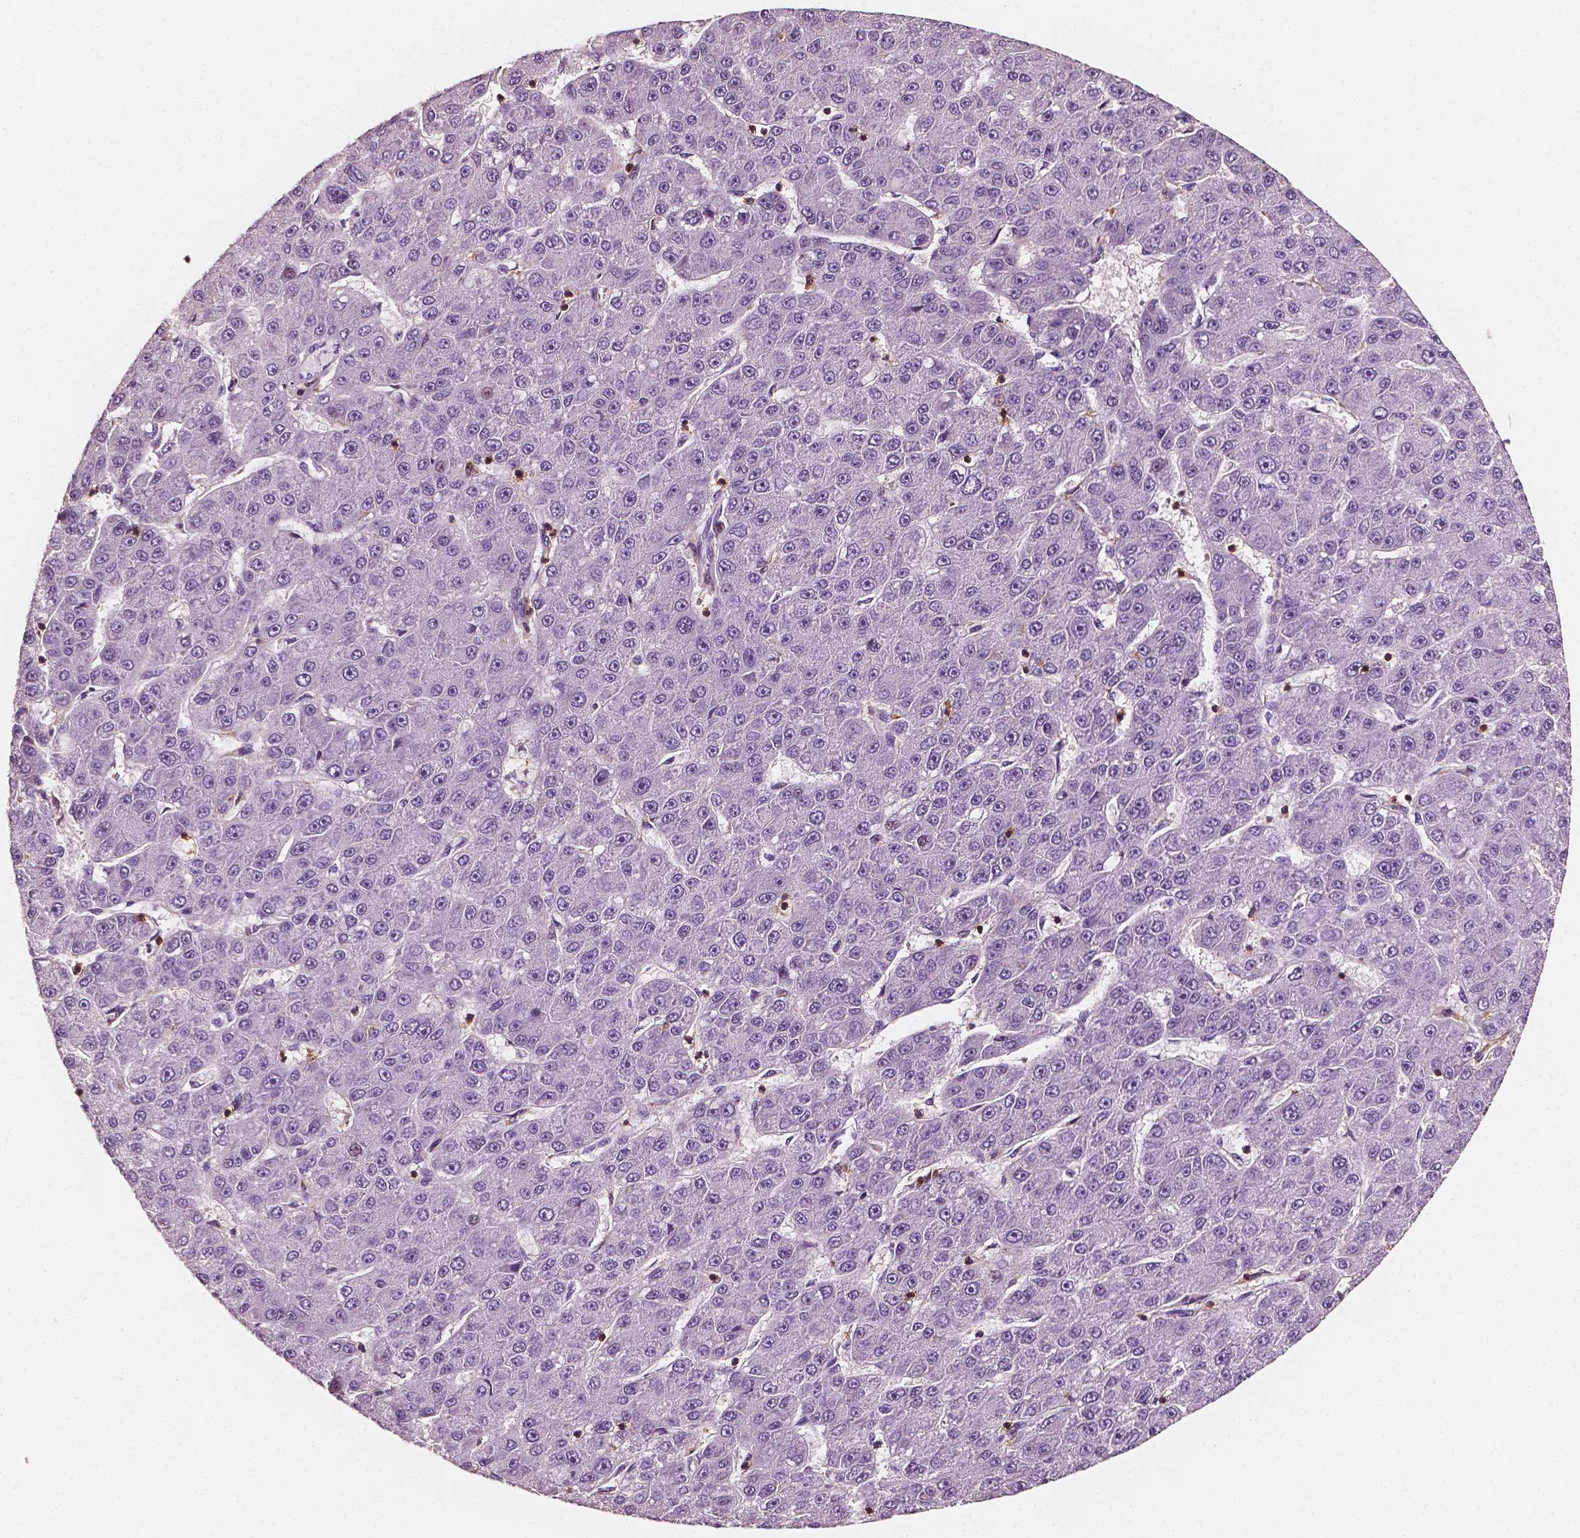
{"staining": {"intensity": "negative", "quantity": "none", "location": "none"}, "tissue": "liver cancer", "cell_type": "Tumor cells", "image_type": "cancer", "snomed": [{"axis": "morphology", "description": "Carcinoma, Hepatocellular, NOS"}, {"axis": "topography", "description": "Liver"}], "caption": "Tumor cells show no significant protein expression in hepatocellular carcinoma (liver).", "gene": "PTPRC", "patient": {"sex": "male", "age": 67}}